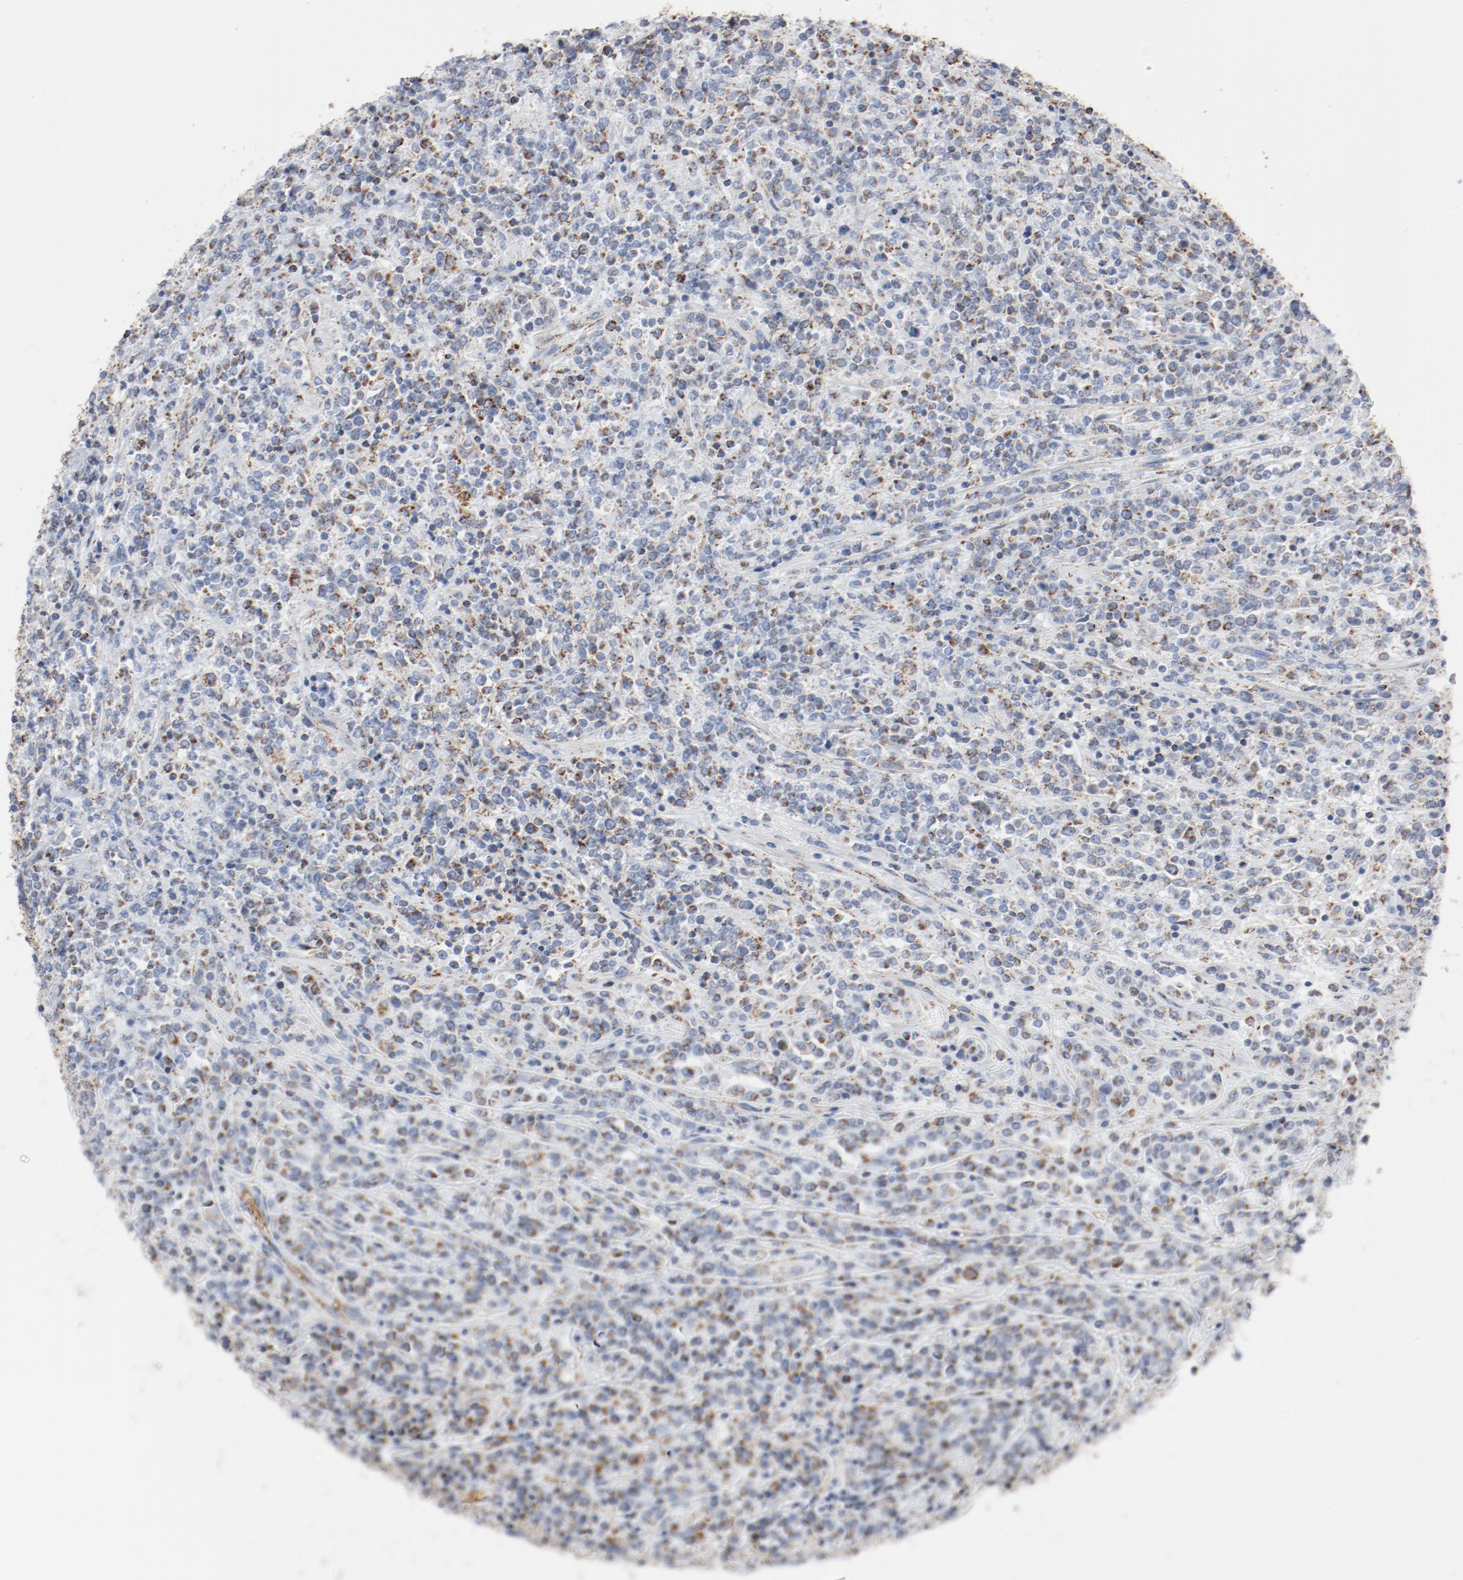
{"staining": {"intensity": "weak", "quantity": "25%-75%", "location": "cytoplasmic/membranous"}, "tissue": "lymphoma", "cell_type": "Tumor cells", "image_type": "cancer", "snomed": [{"axis": "morphology", "description": "Malignant lymphoma, non-Hodgkin's type, High grade"}, {"axis": "topography", "description": "Soft tissue"}], "caption": "High-magnification brightfield microscopy of malignant lymphoma, non-Hodgkin's type (high-grade) stained with DAB (brown) and counterstained with hematoxylin (blue). tumor cells exhibit weak cytoplasmic/membranous staining is present in about25%-75% of cells. Using DAB (brown) and hematoxylin (blue) stains, captured at high magnification using brightfield microscopy.", "gene": "NDUFB8", "patient": {"sex": "male", "age": 18}}